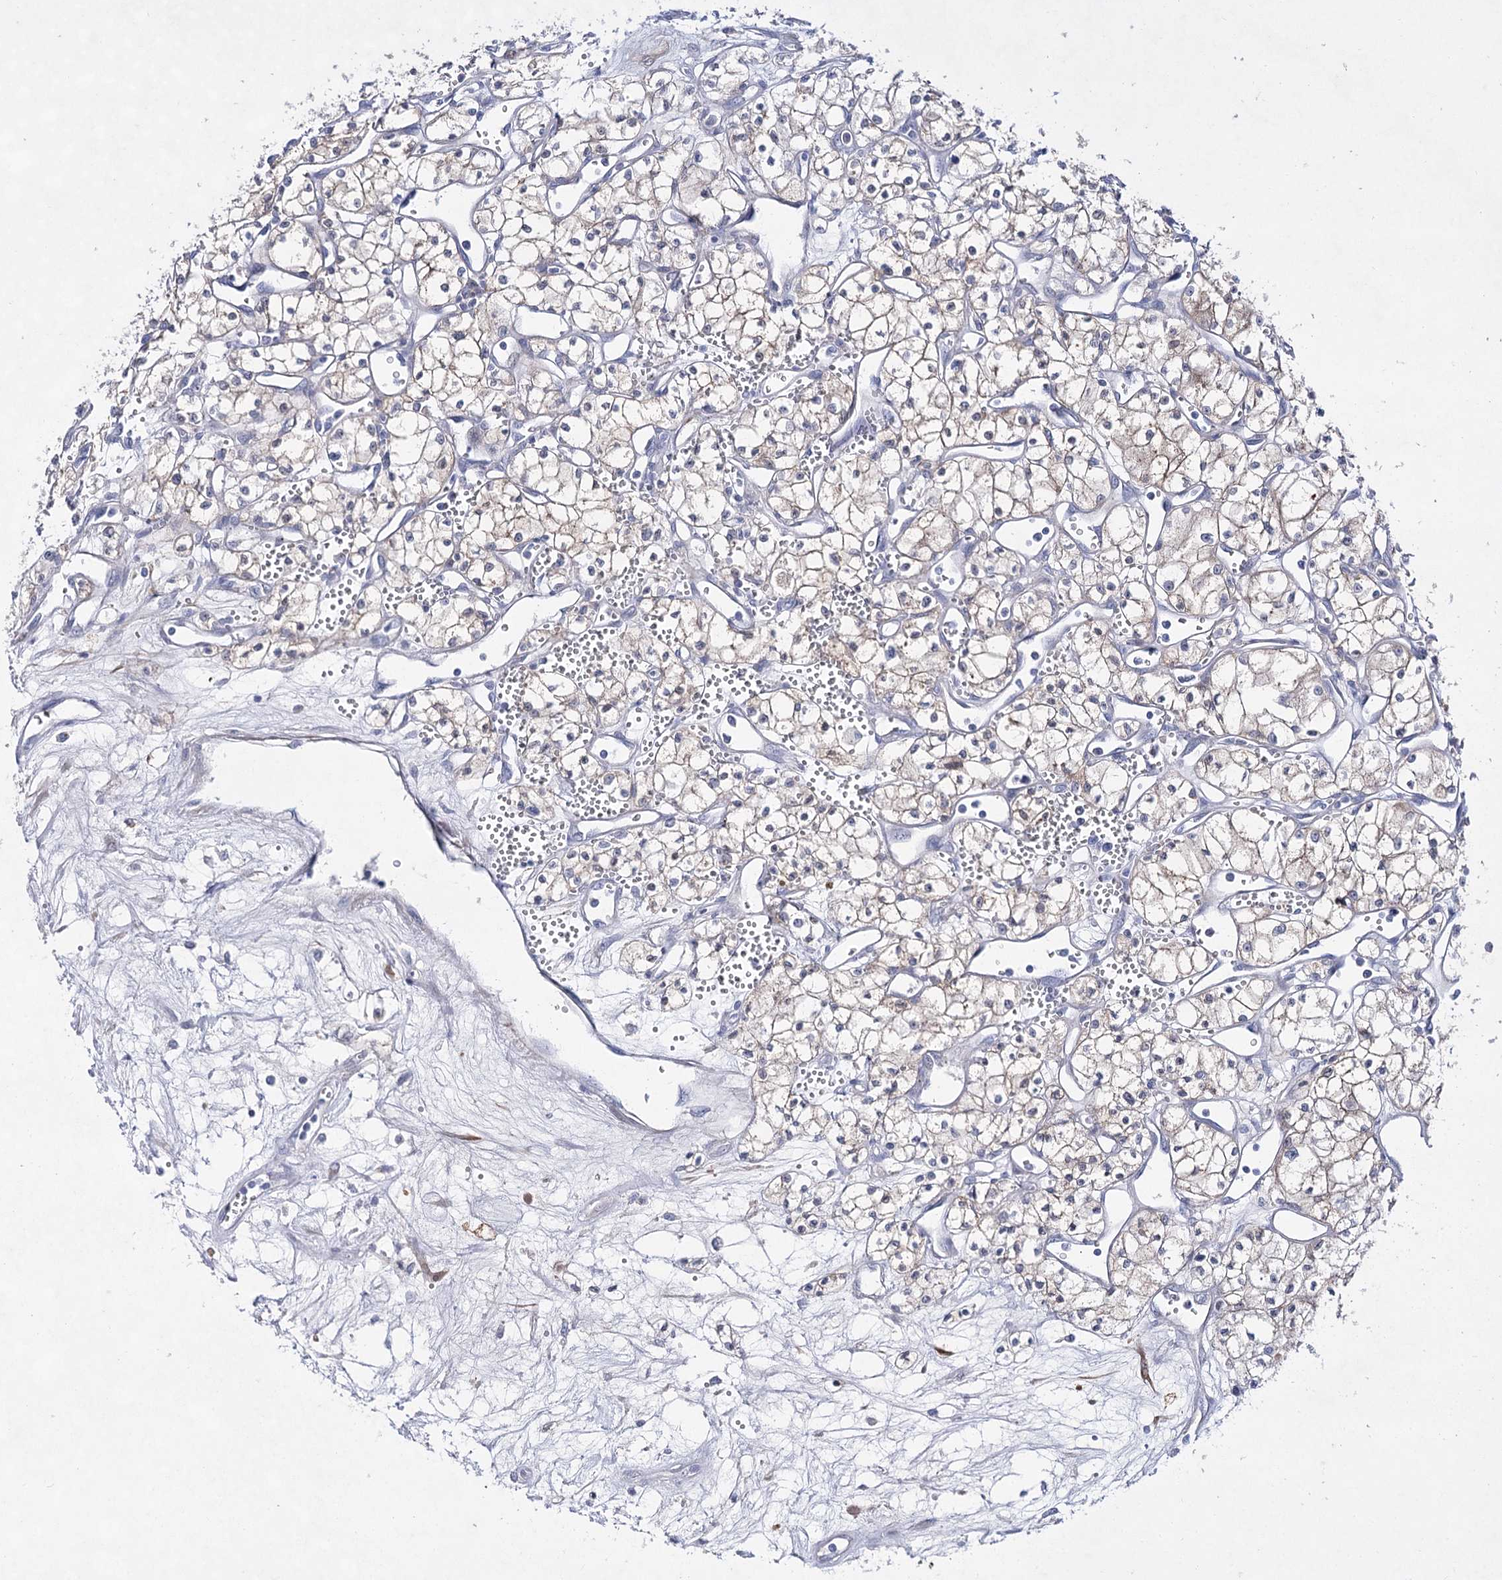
{"staining": {"intensity": "weak", "quantity": ">75%", "location": "cytoplasmic/membranous"}, "tissue": "renal cancer", "cell_type": "Tumor cells", "image_type": "cancer", "snomed": [{"axis": "morphology", "description": "Adenocarcinoma, NOS"}, {"axis": "topography", "description": "Kidney"}], "caption": "Immunohistochemical staining of human renal cancer (adenocarcinoma) demonstrates weak cytoplasmic/membranous protein positivity in about >75% of tumor cells.", "gene": "UGDH", "patient": {"sex": "male", "age": 59}}